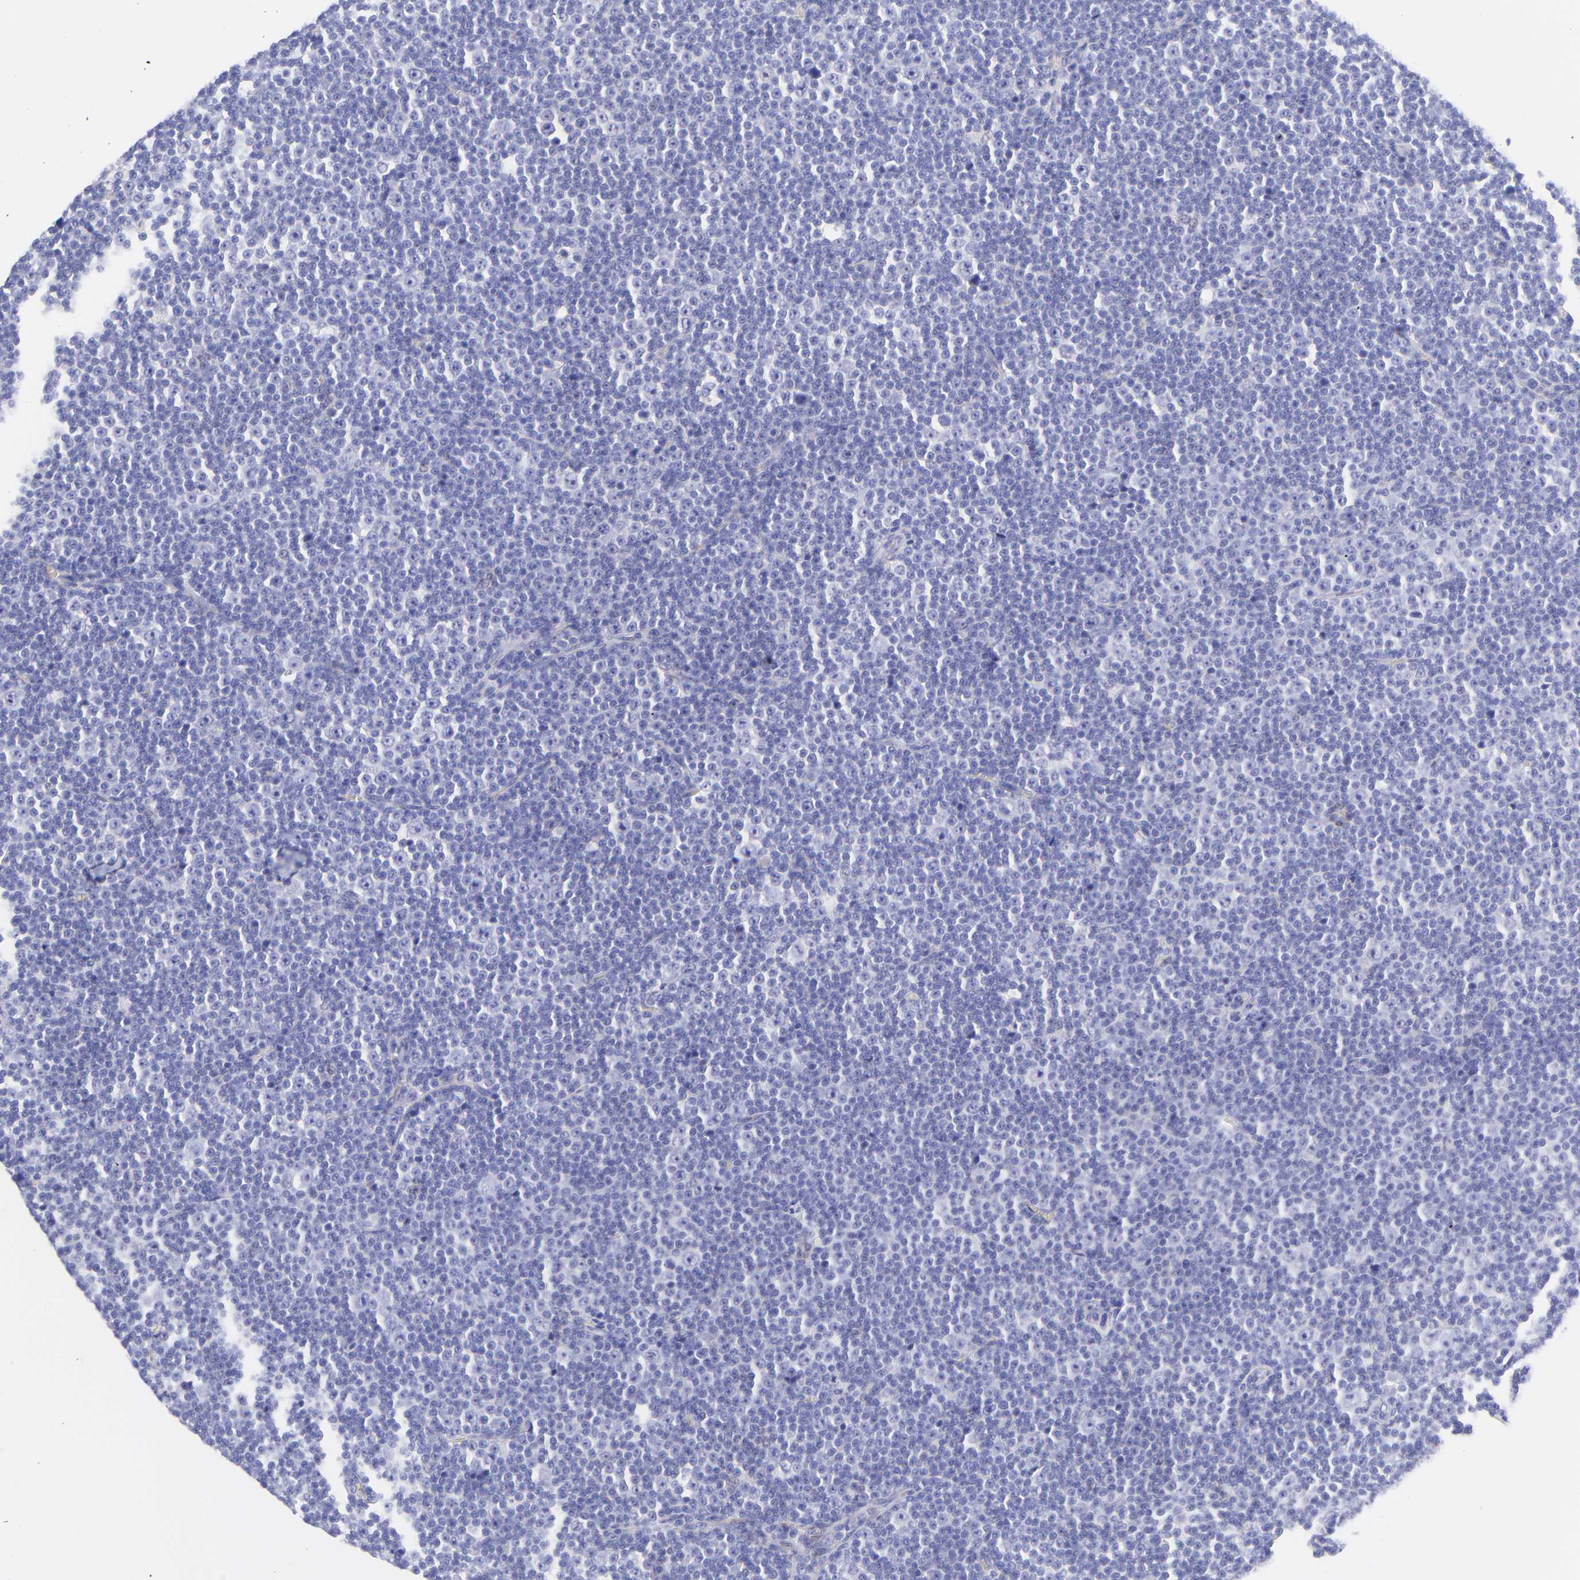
{"staining": {"intensity": "negative", "quantity": "none", "location": "none"}, "tissue": "lymphoma", "cell_type": "Tumor cells", "image_type": "cancer", "snomed": [{"axis": "morphology", "description": "Malignant lymphoma, non-Hodgkin's type, Low grade"}, {"axis": "topography", "description": "Lymph node"}], "caption": "Tumor cells are negative for brown protein staining in malignant lymphoma, non-Hodgkin's type (low-grade). Nuclei are stained in blue.", "gene": "FRMPD3", "patient": {"sex": "female", "age": 67}}